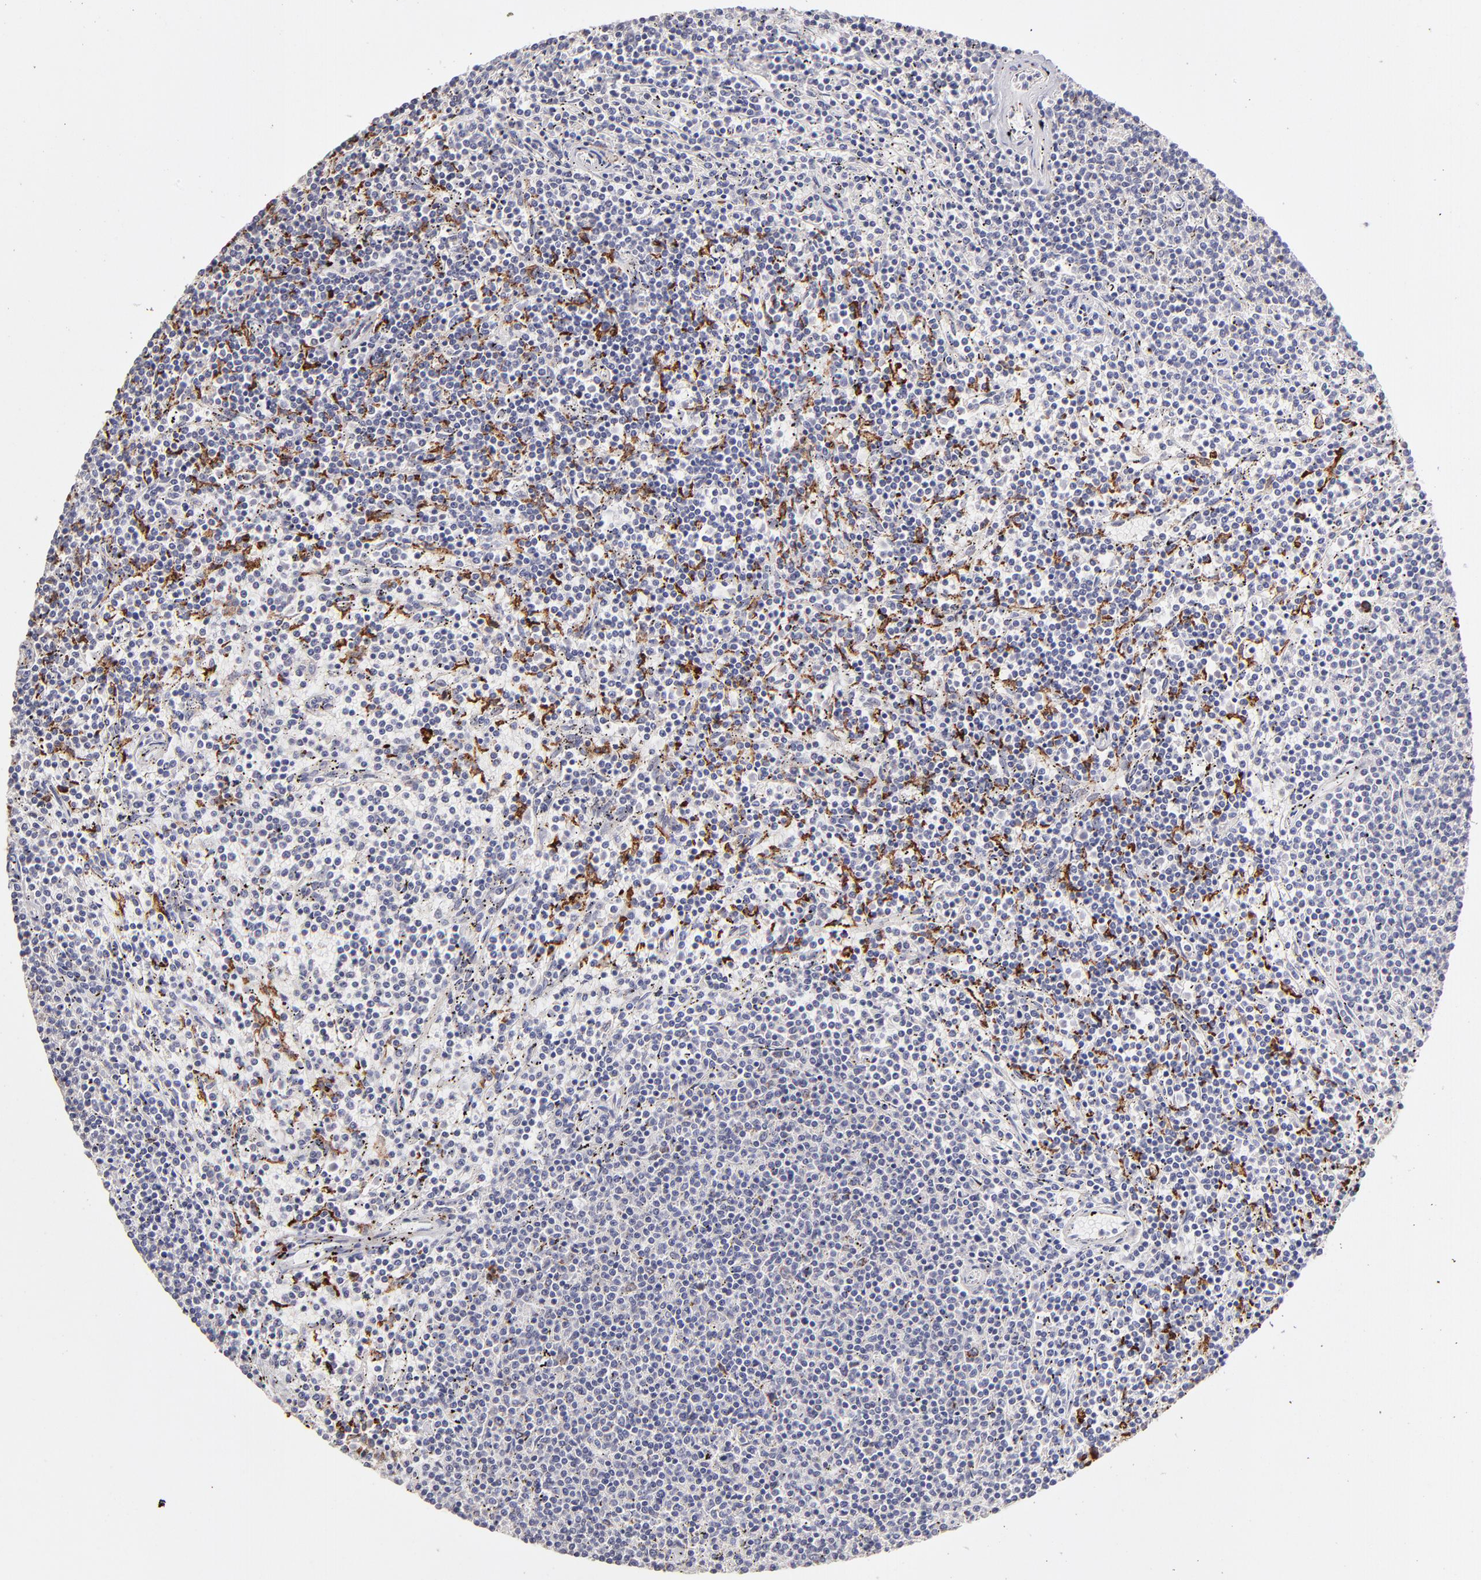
{"staining": {"intensity": "negative", "quantity": "none", "location": "none"}, "tissue": "lymphoma", "cell_type": "Tumor cells", "image_type": "cancer", "snomed": [{"axis": "morphology", "description": "Malignant lymphoma, non-Hodgkin's type, Low grade"}, {"axis": "topography", "description": "Spleen"}], "caption": "Lymphoma was stained to show a protein in brown. There is no significant expression in tumor cells.", "gene": "GLDC", "patient": {"sex": "female", "age": 50}}